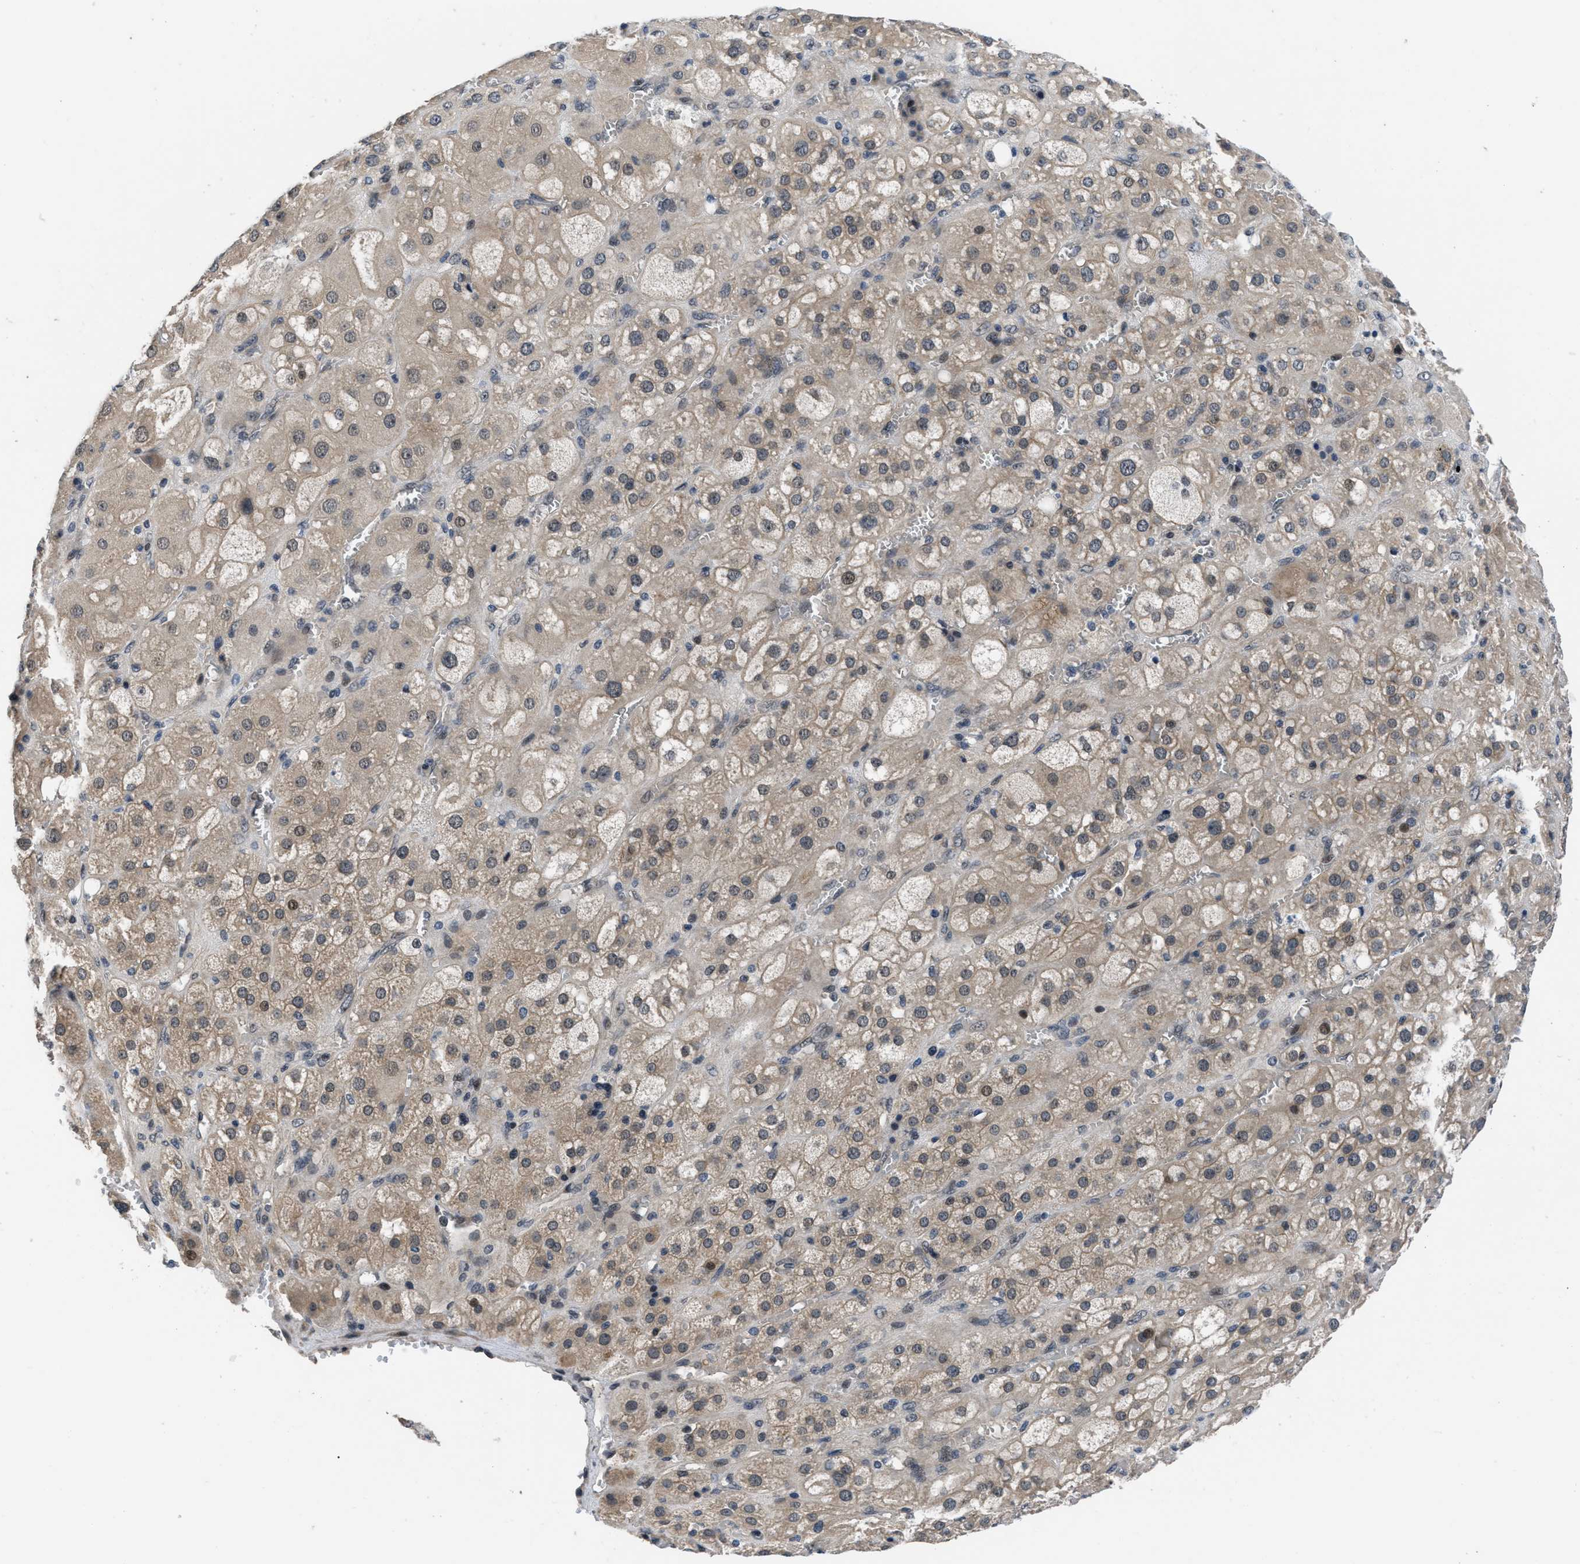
{"staining": {"intensity": "strong", "quantity": "25%-75%", "location": "cytoplasmic/membranous,nuclear"}, "tissue": "adrenal gland", "cell_type": "Glandular cells", "image_type": "normal", "snomed": [{"axis": "morphology", "description": "Normal tissue, NOS"}, {"axis": "topography", "description": "Adrenal gland"}], "caption": "An IHC image of benign tissue is shown. Protein staining in brown labels strong cytoplasmic/membranous,nuclear positivity in adrenal gland within glandular cells.", "gene": "SETD5", "patient": {"sex": "female", "age": 47}}